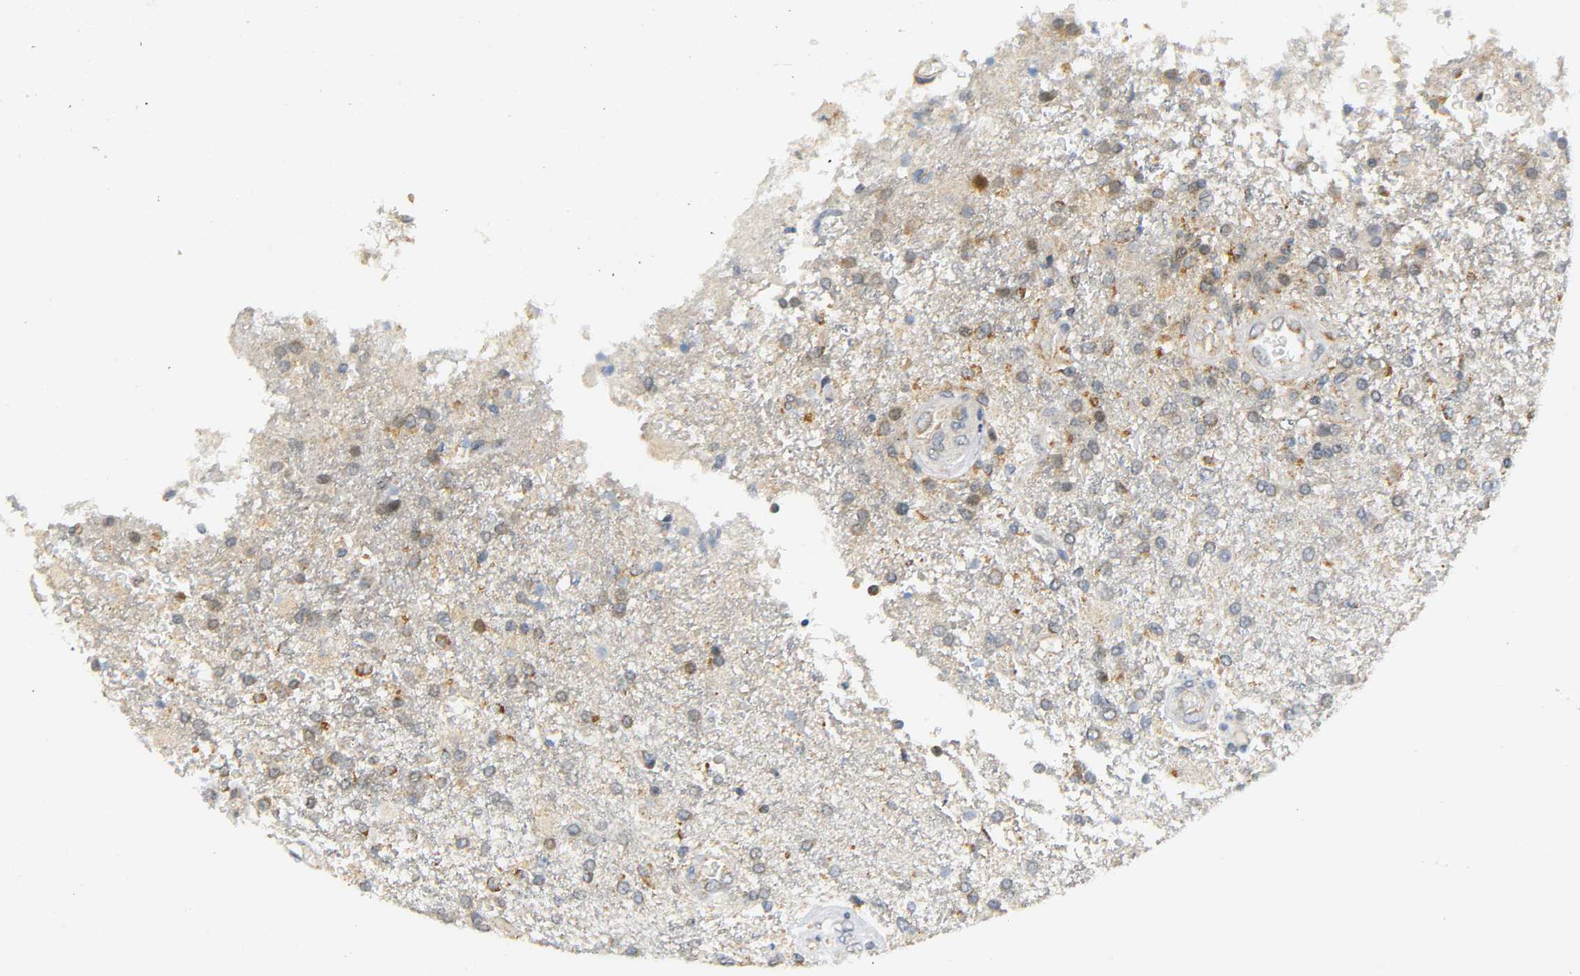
{"staining": {"intensity": "weak", "quantity": "25%-75%", "location": "cytoplasmic/membranous"}, "tissue": "glioma", "cell_type": "Tumor cells", "image_type": "cancer", "snomed": [{"axis": "morphology", "description": "Glioma, malignant, High grade"}, {"axis": "topography", "description": "Cerebral cortex"}], "caption": "Malignant glioma (high-grade) tissue displays weak cytoplasmic/membranous staining in about 25%-75% of tumor cells, visualized by immunohistochemistry. The staining was performed using DAB (3,3'-diaminobenzidine) to visualize the protein expression in brown, while the nuclei were stained in blue with hematoxylin (Magnification: 20x).", "gene": "NRP1", "patient": {"sex": "male", "age": 79}}